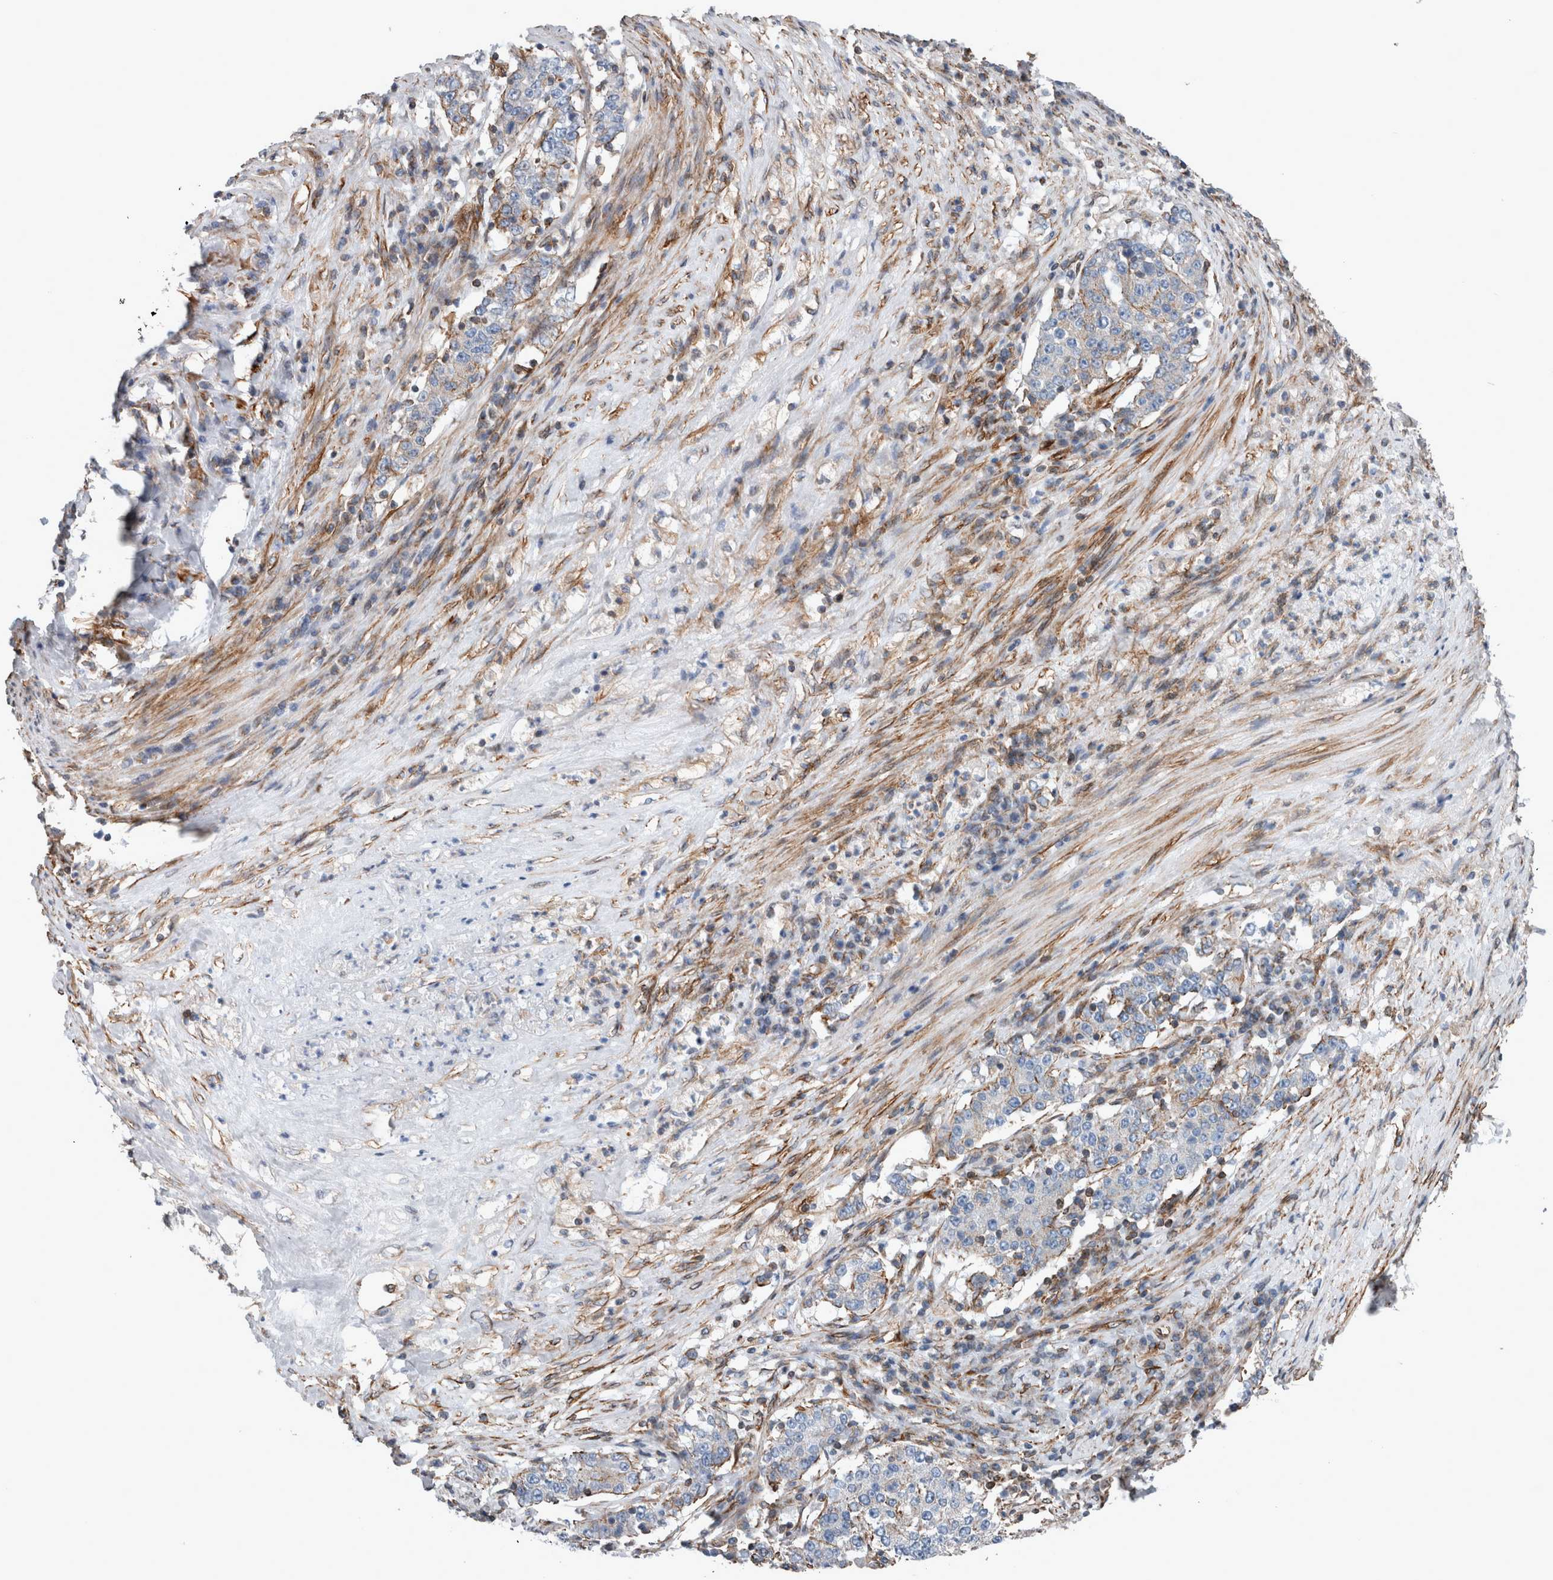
{"staining": {"intensity": "moderate", "quantity": "<25%", "location": "cytoplasmic/membranous"}, "tissue": "stomach cancer", "cell_type": "Tumor cells", "image_type": "cancer", "snomed": [{"axis": "morphology", "description": "Adenocarcinoma, NOS"}, {"axis": "topography", "description": "Stomach"}], "caption": "Protein expression analysis of adenocarcinoma (stomach) reveals moderate cytoplasmic/membranous staining in about <25% of tumor cells.", "gene": "PLEC", "patient": {"sex": "male", "age": 59}}